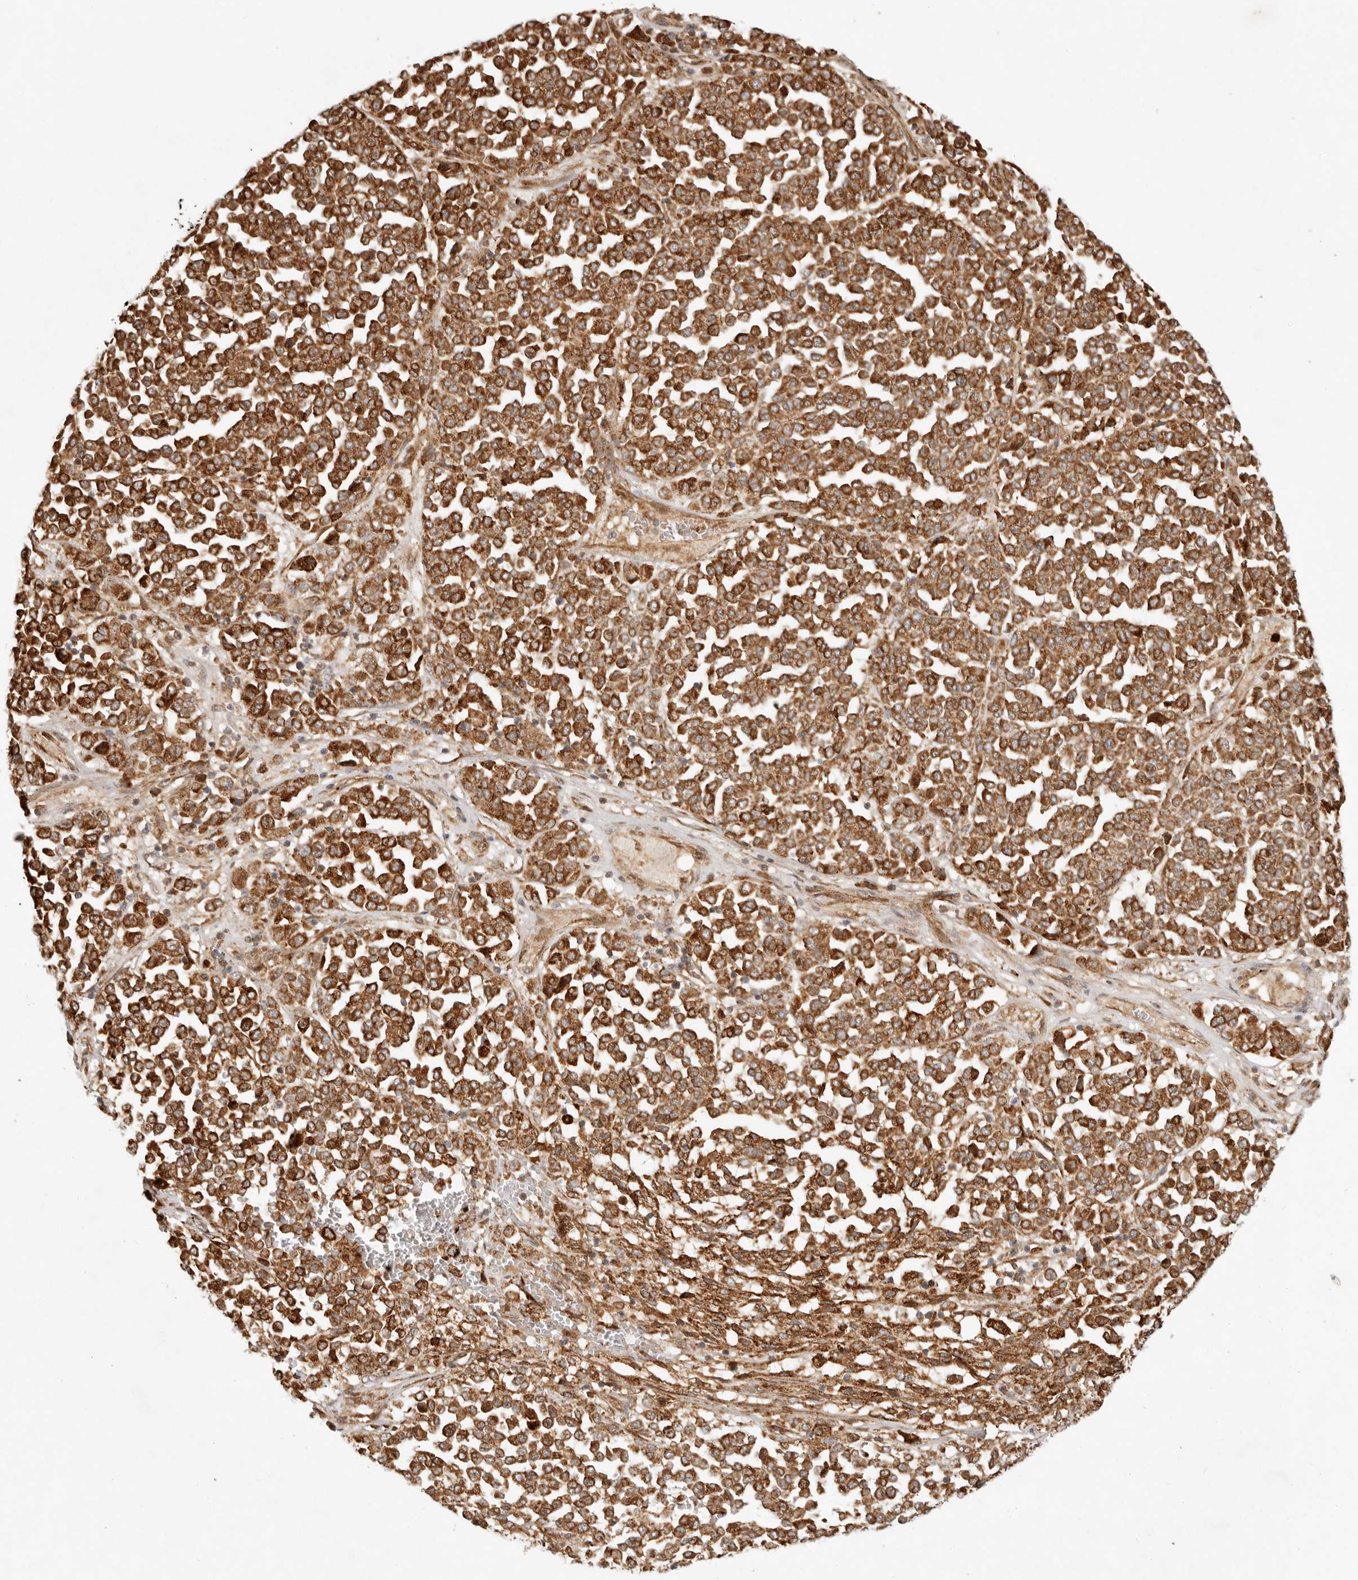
{"staining": {"intensity": "strong", "quantity": ">75%", "location": "cytoplasmic/membranous"}, "tissue": "melanoma", "cell_type": "Tumor cells", "image_type": "cancer", "snomed": [{"axis": "morphology", "description": "Malignant melanoma, Metastatic site"}, {"axis": "topography", "description": "Pancreas"}], "caption": "The immunohistochemical stain highlights strong cytoplasmic/membranous staining in tumor cells of melanoma tissue. The protein of interest is stained brown, and the nuclei are stained in blue (DAB (3,3'-diaminobenzidine) IHC with brightfield microscopy, high magnification).", "gene": "KLHL38", "patient": {"sex": "female", "age": 30}}